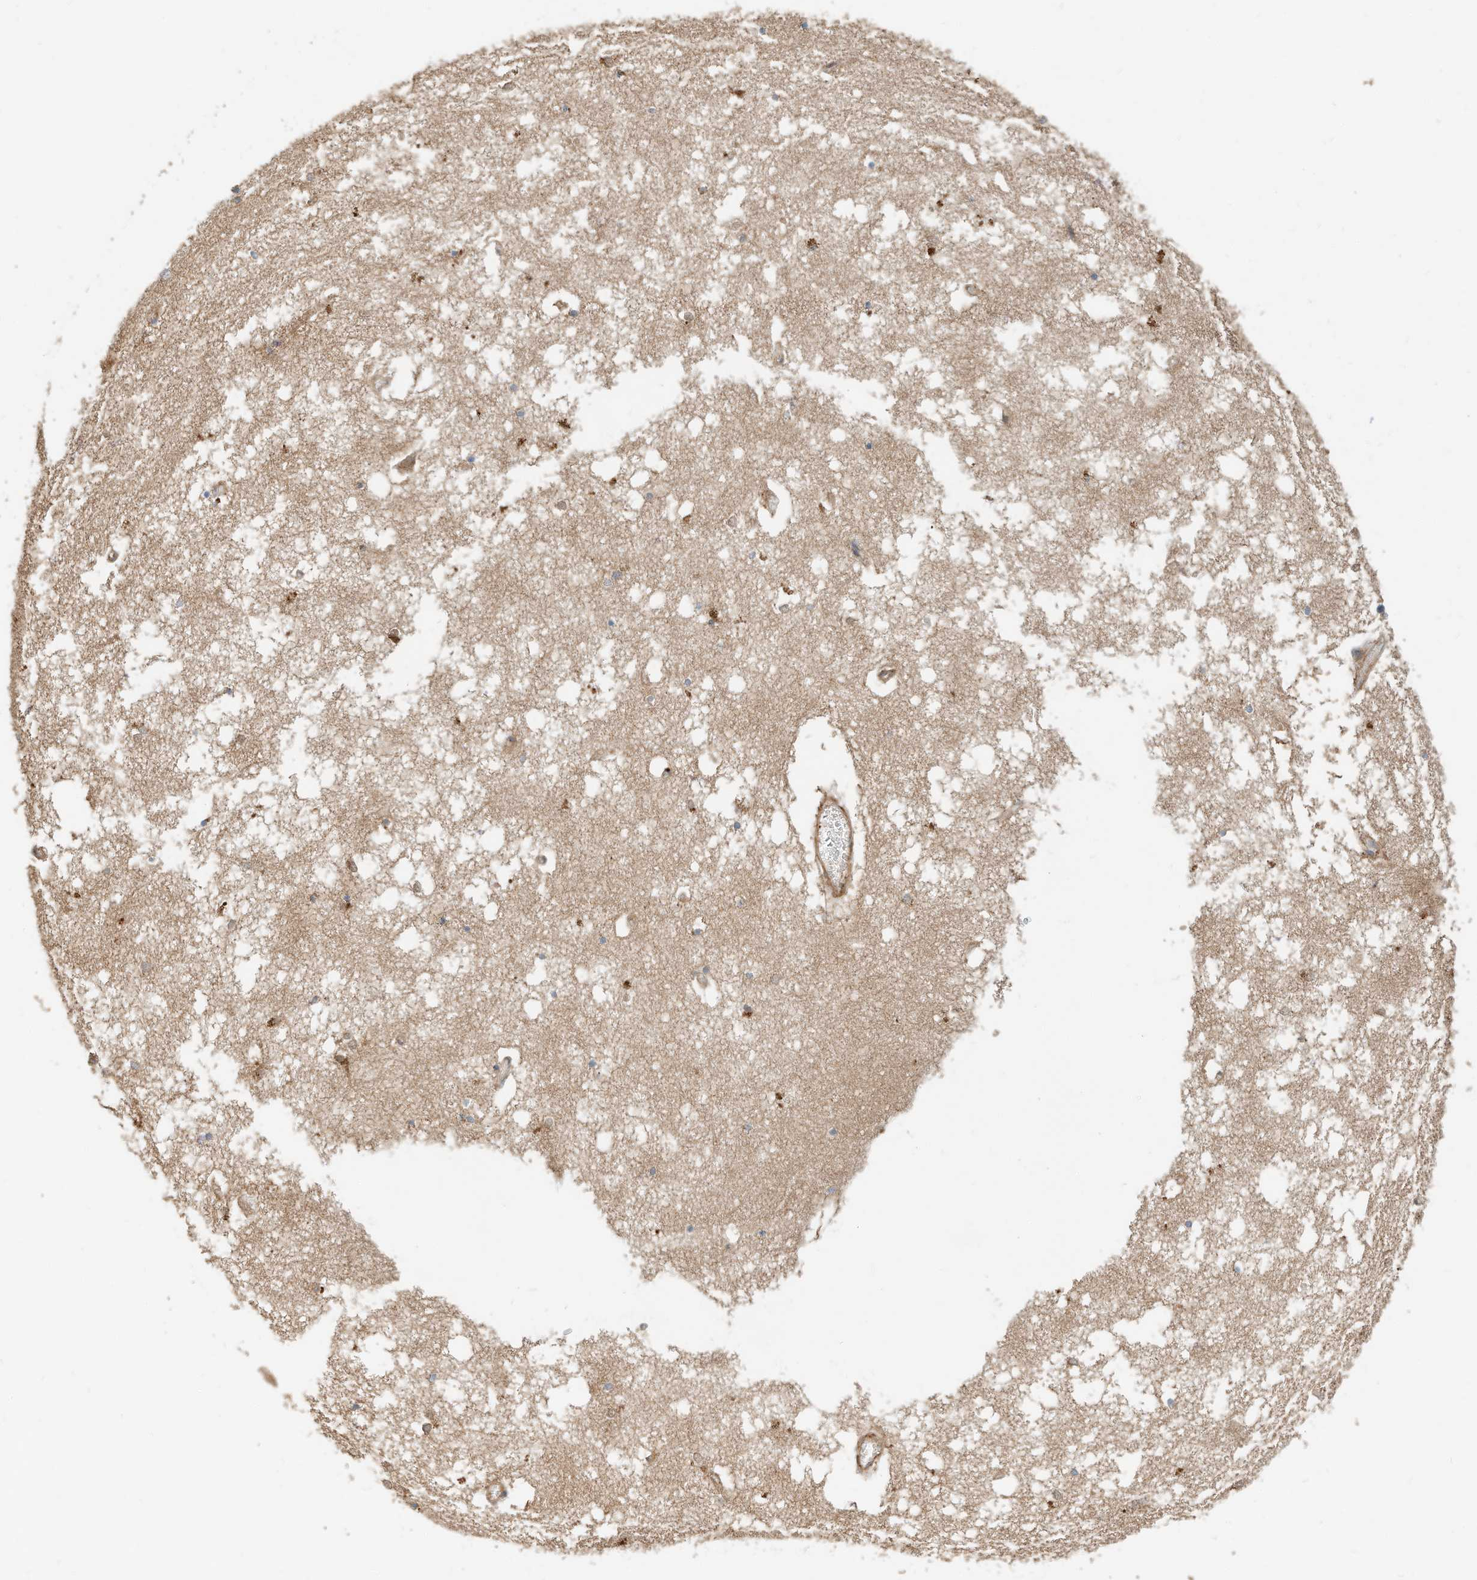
{"staining": {"intensity": "moderate", "quantity": "<25%", "location": "cytoplasmic/membranous"}, "tissue": "hippocampus", "cell_type": "Glial cells", "image_type": "normal", "snomed": [{"axis": "morphology", "description": "Normal tissue, NOS"}, {"axis": "topography", "description": "Hippocampus"}], "caption": "The micrograph shows staining of normal hippocampus, revealing moderate cytoplasmic/membranous protein staining (brown color) within glial cells.", "gene": "CPAMD8", "patient": {"sex": "male", "age": 70}}